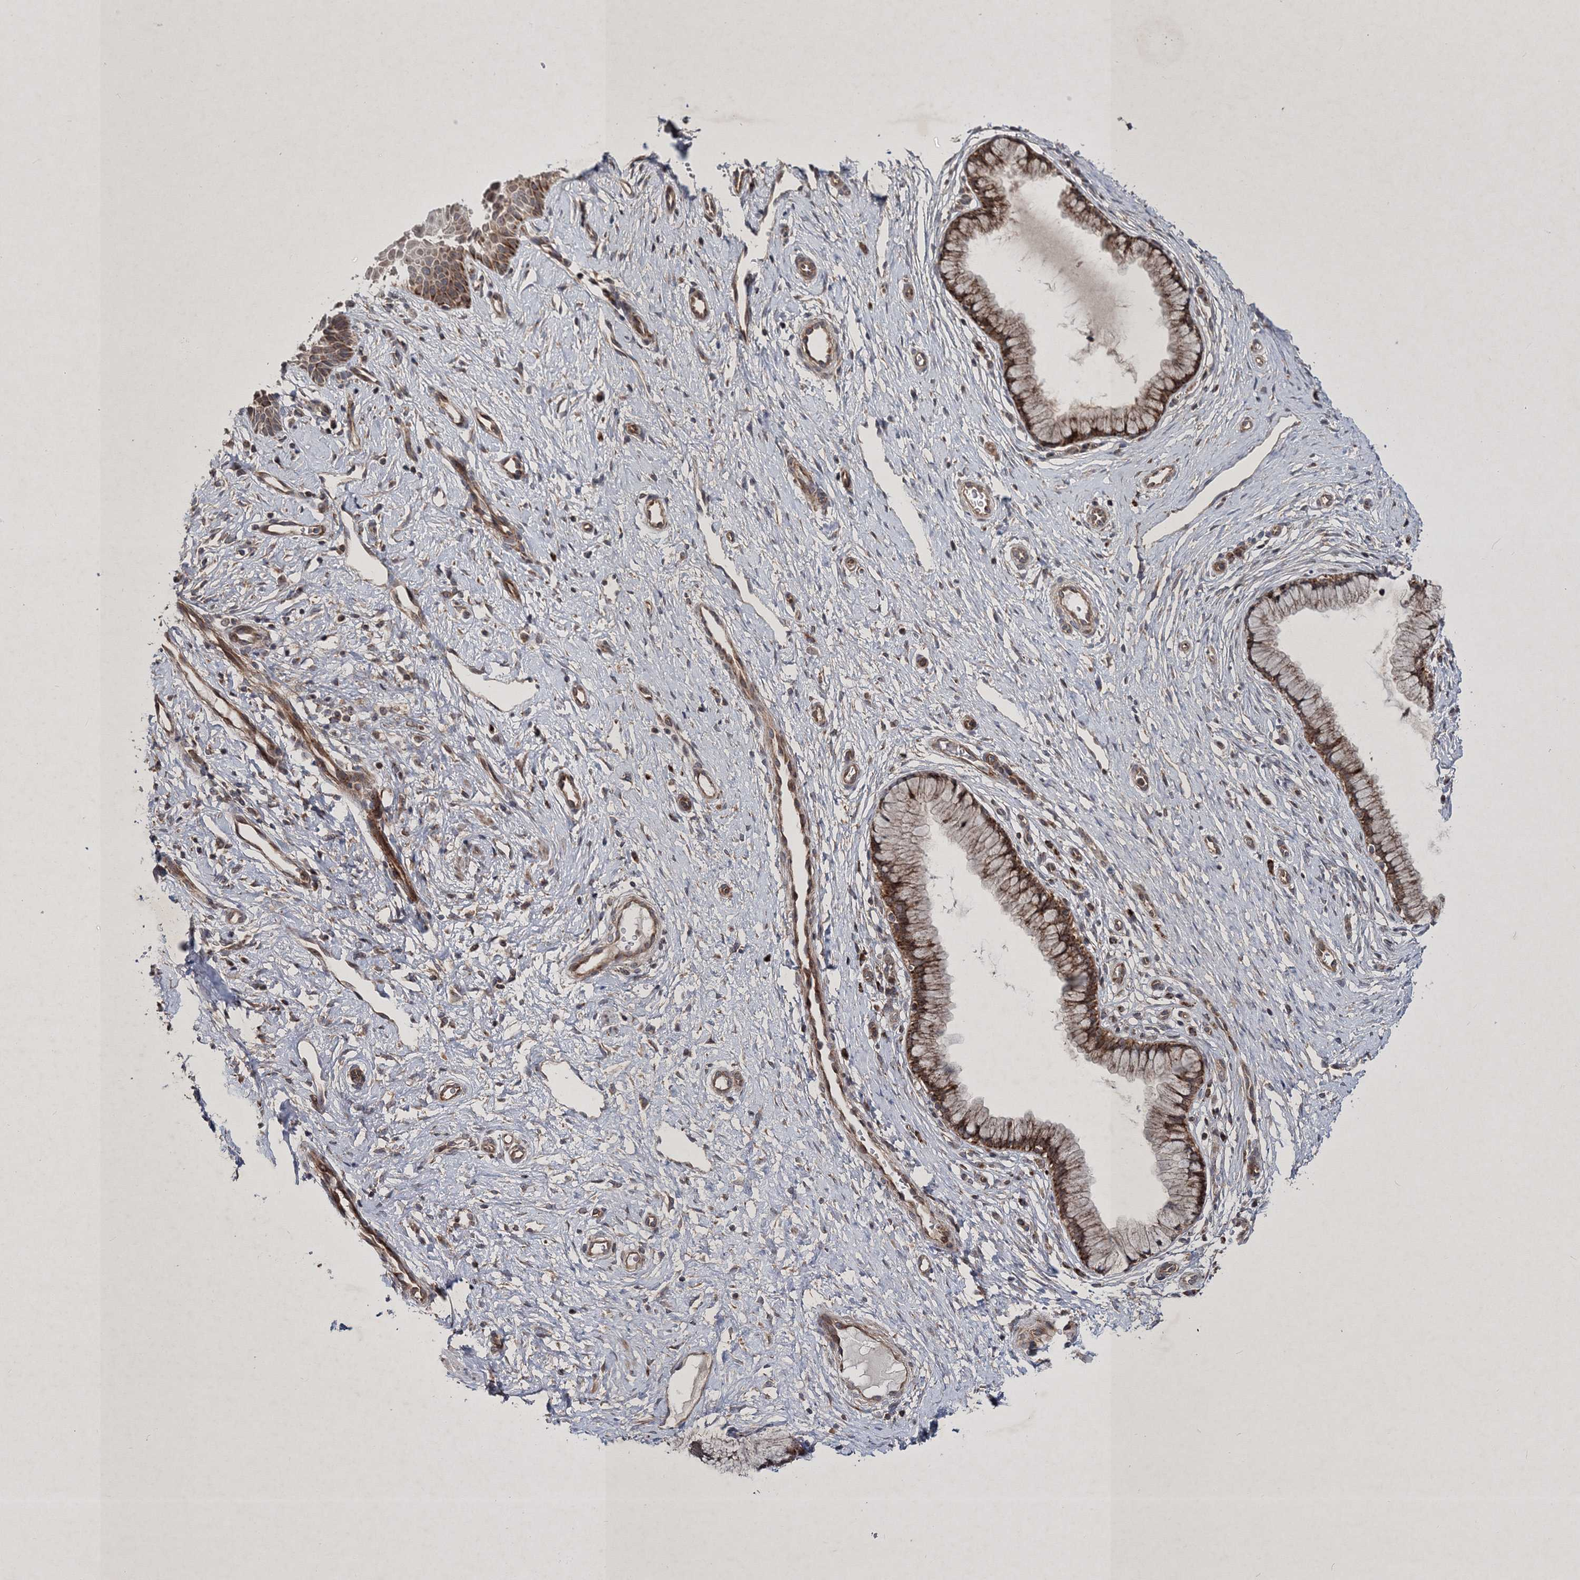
{"staining": {"intensity": "strong", "quantity": "25%-75%", "location": "cytoplasmic/membranous"}, "tissue": "cervix", "cell_type": "Glandular cells", "image_type": "normal", "snomed": [{"axis": "morphology", "description": "Normal tissue, NOS"}, {"axis": "topography", "description": "Cervix"}], "caption": "Human cervix stained with a brown dye reveals strong cytoplasmic/membranous positive staining in approximately 25%-75% of glandular cells.", "gene": "SCRN3", "patient": {"sex": "female", "age": 36}}